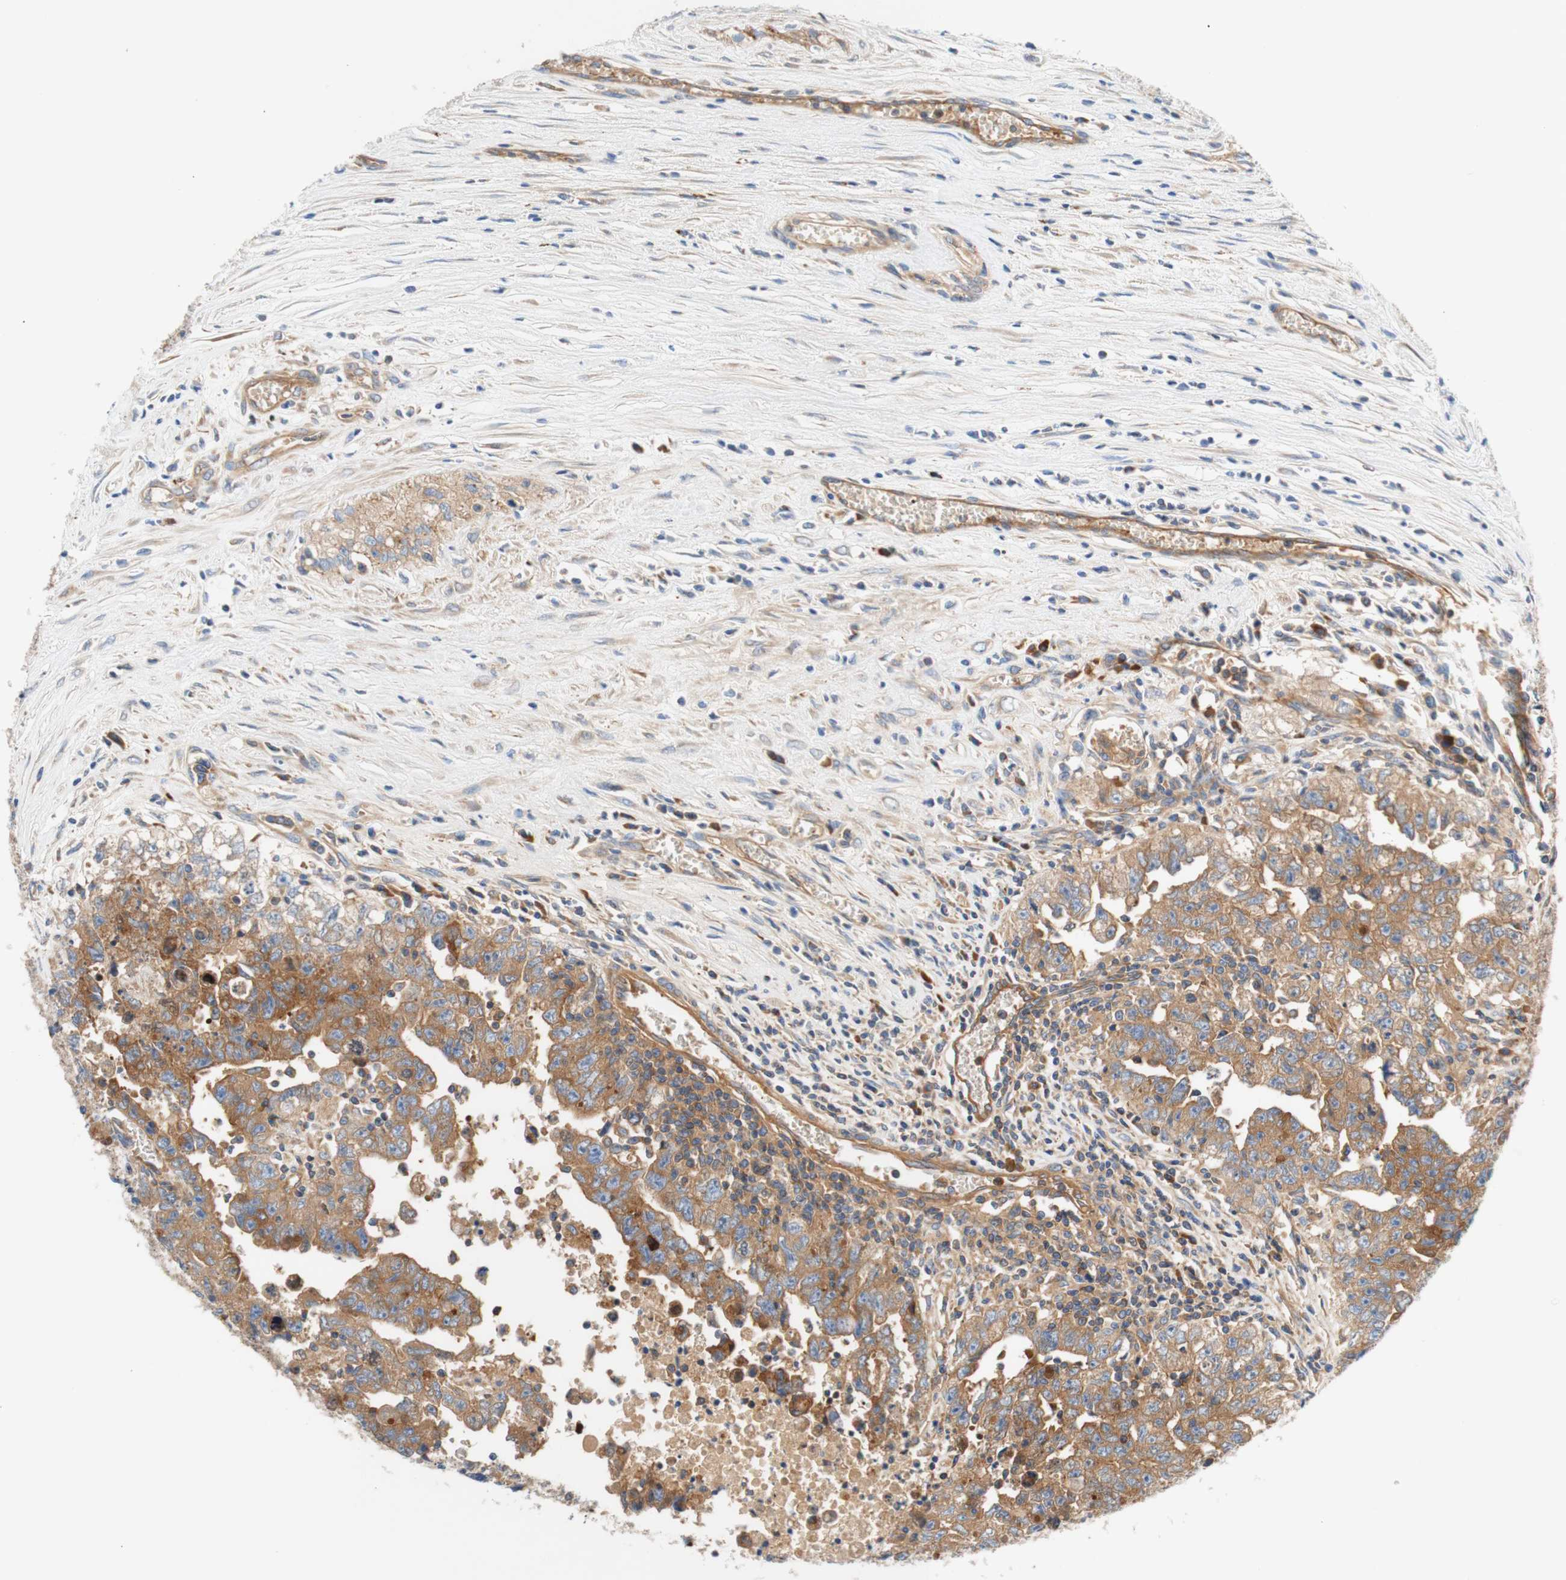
{"staining": {"intensity": "weak", "quantity": ">75%", "location": "cytoplasmic/membranous"}, "tissue": "testis cancer", "cell_type": "Tumor cells", "image_type": "cancer", "snomed": [{"axis": "morphology", "description": "Carcinoma, Embryonal, NOS"}, {"axis": "topography", "description": "Testis"}], "caption": "Human embryonal carcinoma (testis) stained with a brown dye exhibits weak cytoplasmic/membranous positive staining in about >75% of tumor cells.", "gene": "STOM", "patient": {"sex": "male", "age": 28}}